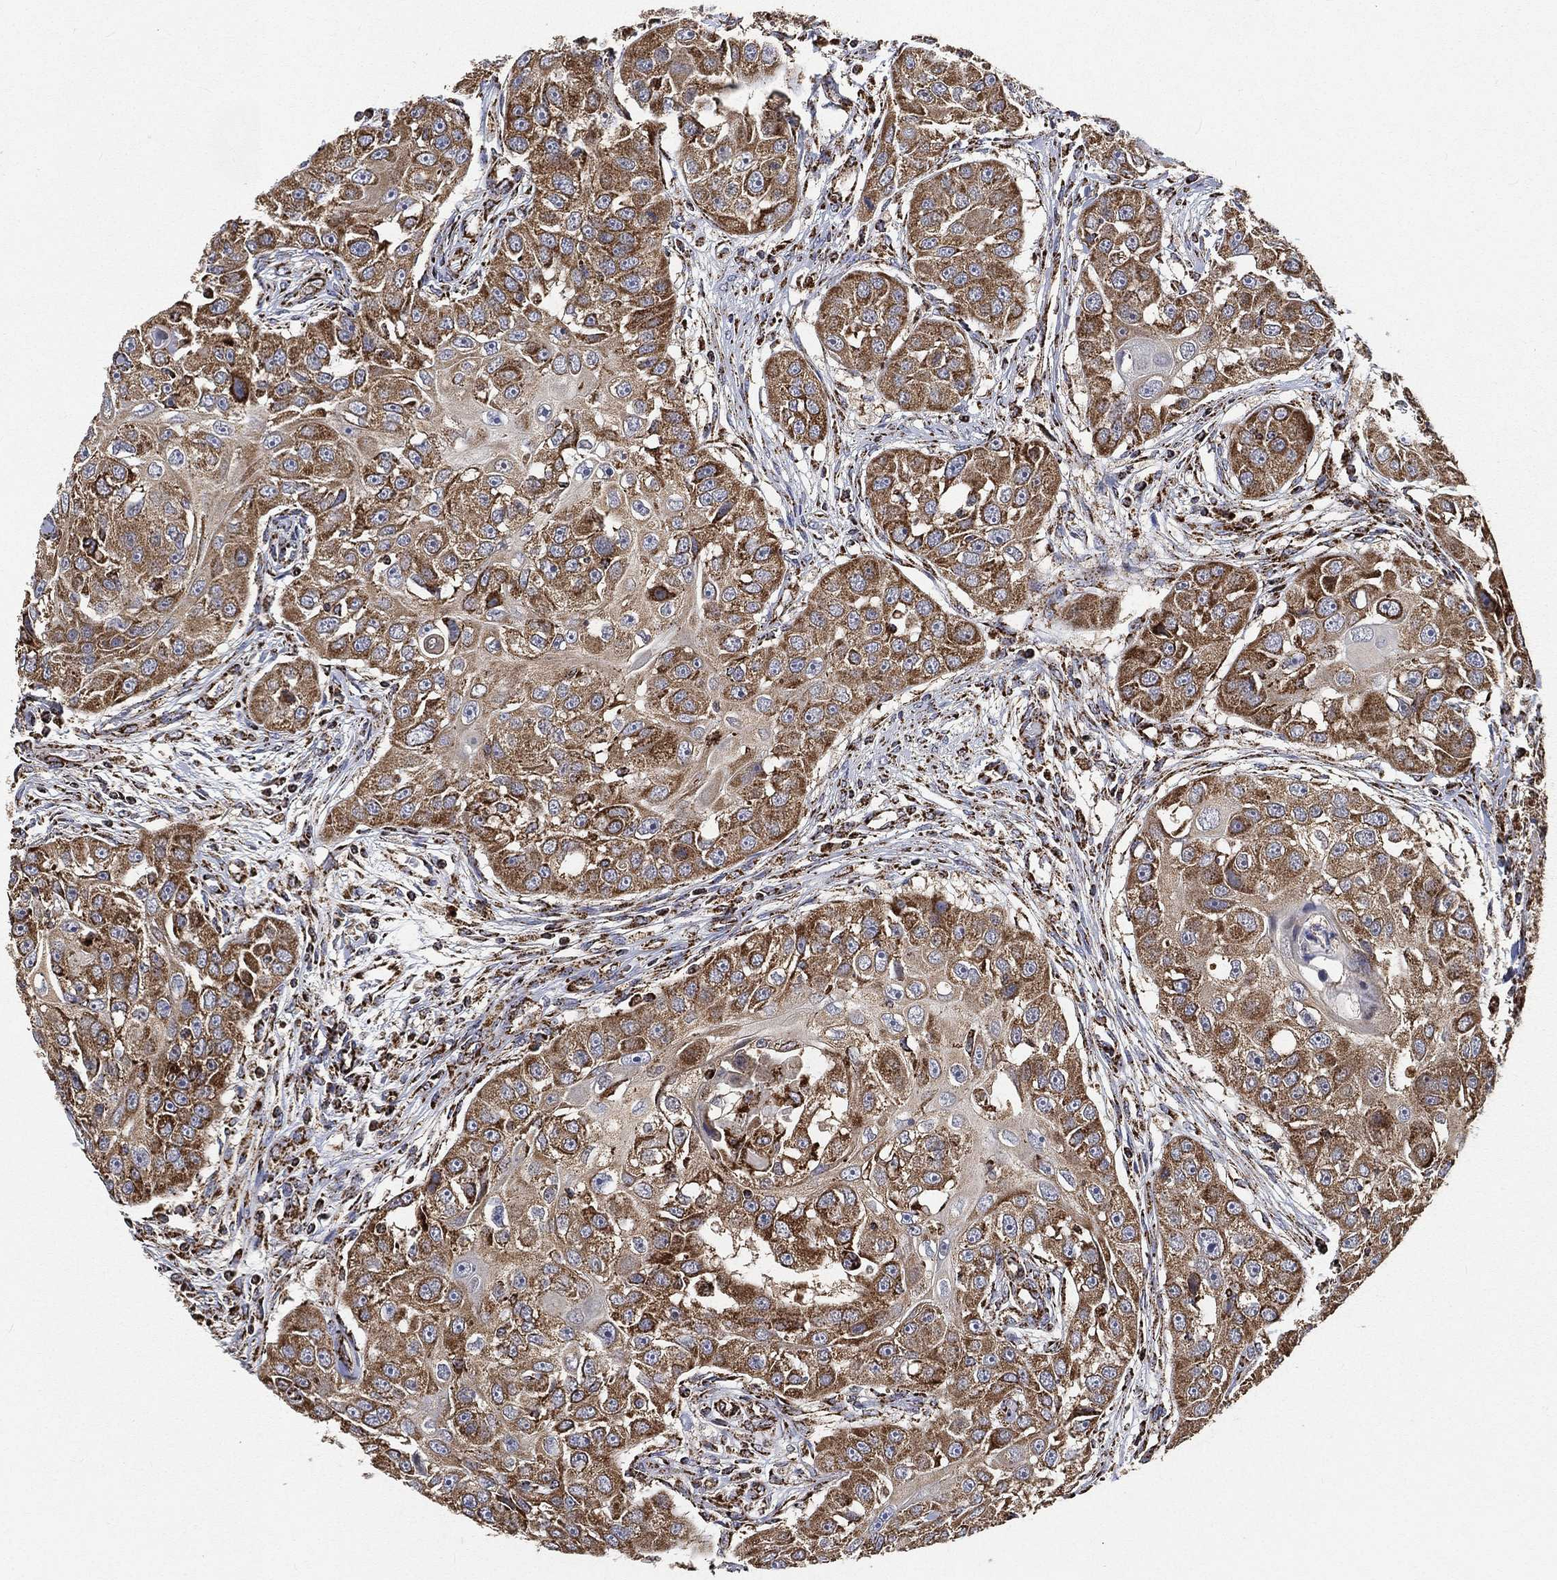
{"staining": {"intensity": "moderate", "quantity": ">75%", "location": "cytoplasmic/membranous"}, "tissue": "head and neck cancer", "cell_type": "Tumor cells", "image_type": "cancer", "snomed": [{"axis": "morphology", "description": "Squamous cell carcinoma, NOS"}, {"axis": "topography", "description": "Head-Neck"}], "caption": "An immunohistochemistry (IHC) histopathology image of tumor tissue is shown. Protein staining in brown shows moderate cytoplasmic/membranous positivity in head and neck cancer (squamous cell carcinoma) within tumor cells.", "gene": "SLC38A7", "patient": {"sex": "male", "age": 51}}